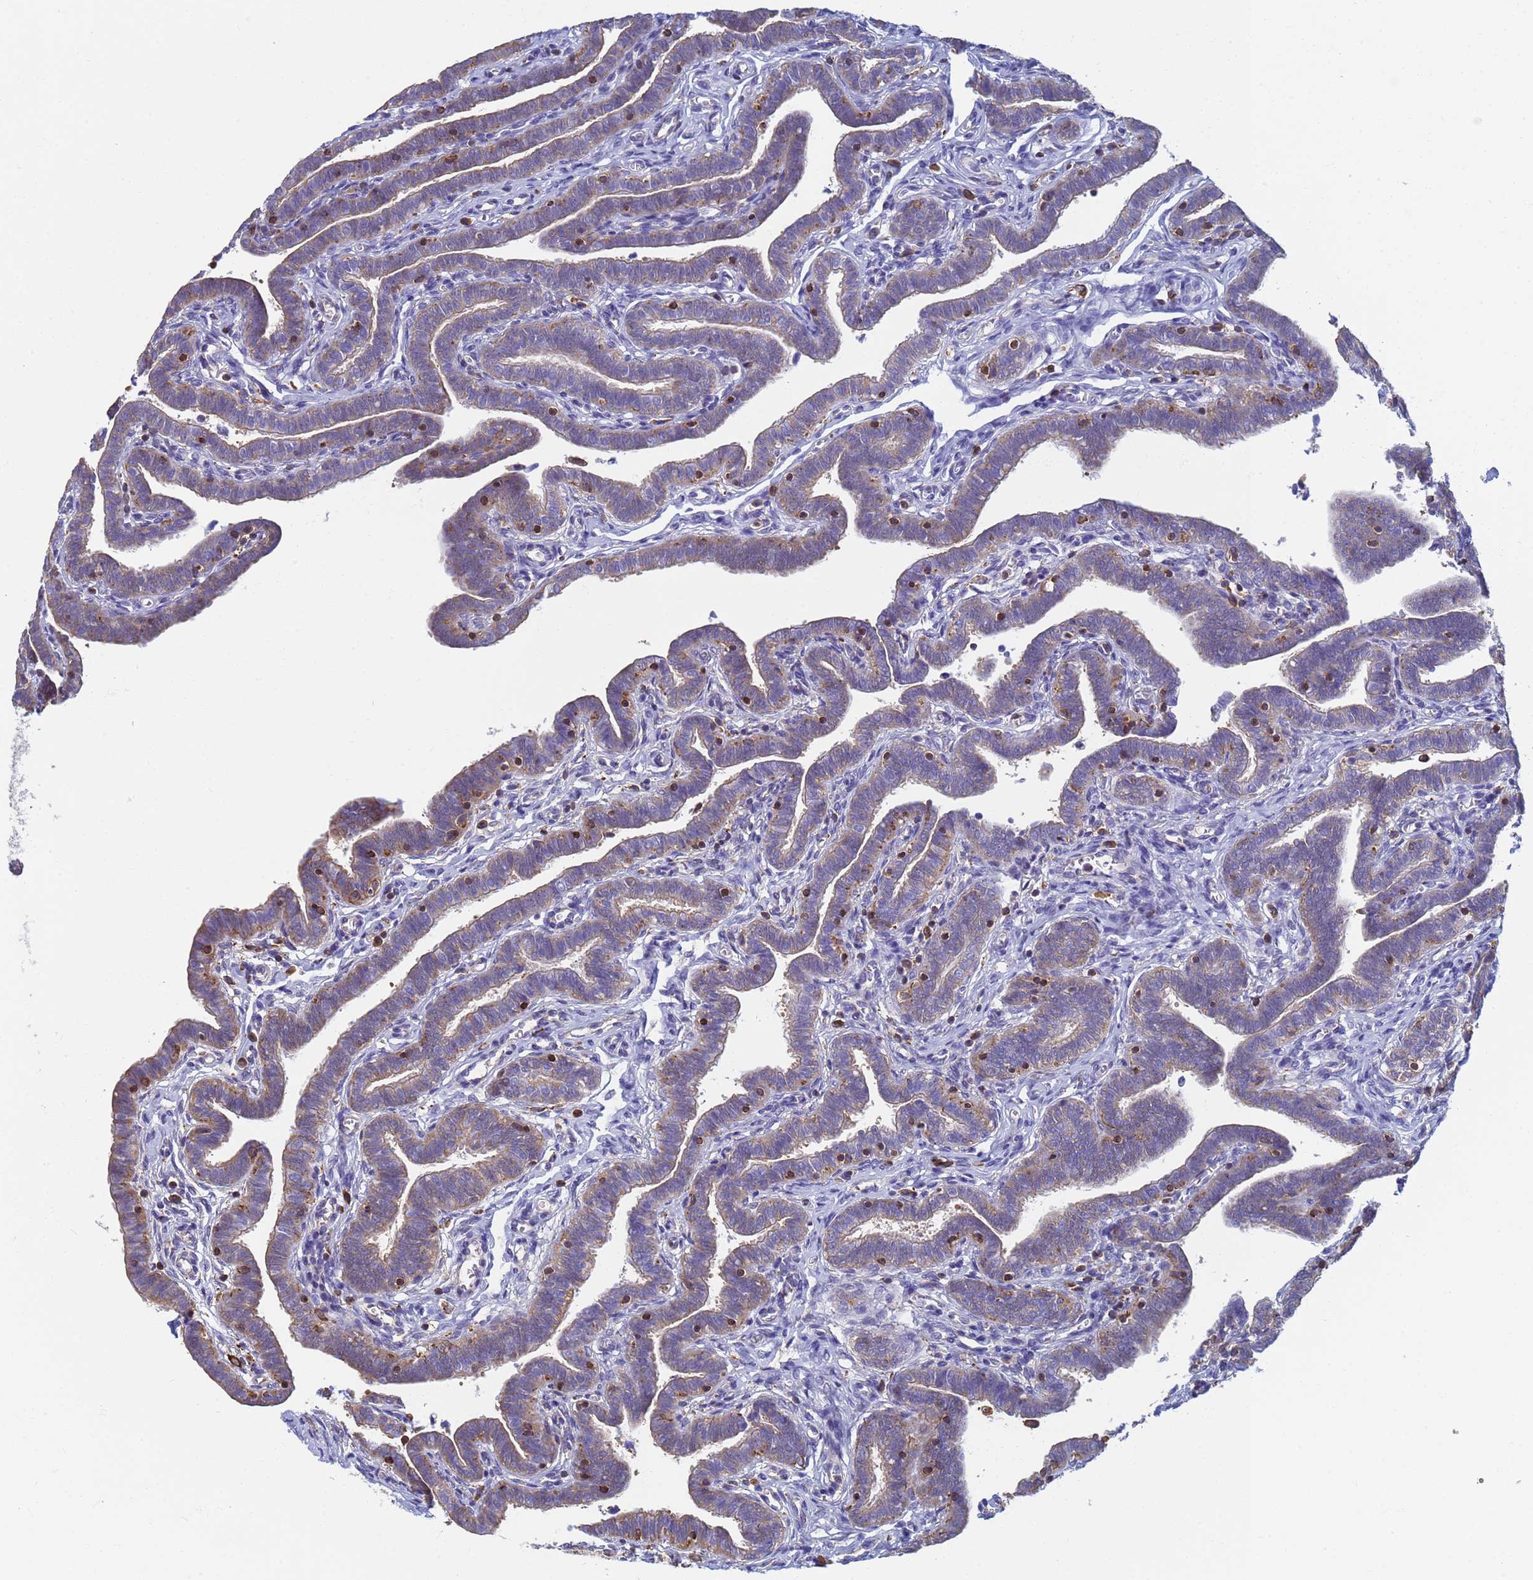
{"staining": {"intensity": "weak", "quantity": "25%-75%", "location": "cytoplasmic/membranous"}, "tissue": "fallopian tube", "cell_type": "Glandular cells", "image_type": "normal", "snomed": [{"axis": "morphology", "description": "Normal tissue, NOS"}, {"axis": "topography", "description": "Fallopian tube"}], "caption": "Immunohistochemical staining of normal human fallopian tube demonstrates low levels of weak cytoplasmic/membranous expression in about 25%-75% of glandular cells.", "gene": "ZNG1A", "patient": {"sex": "female", "age": 36}}